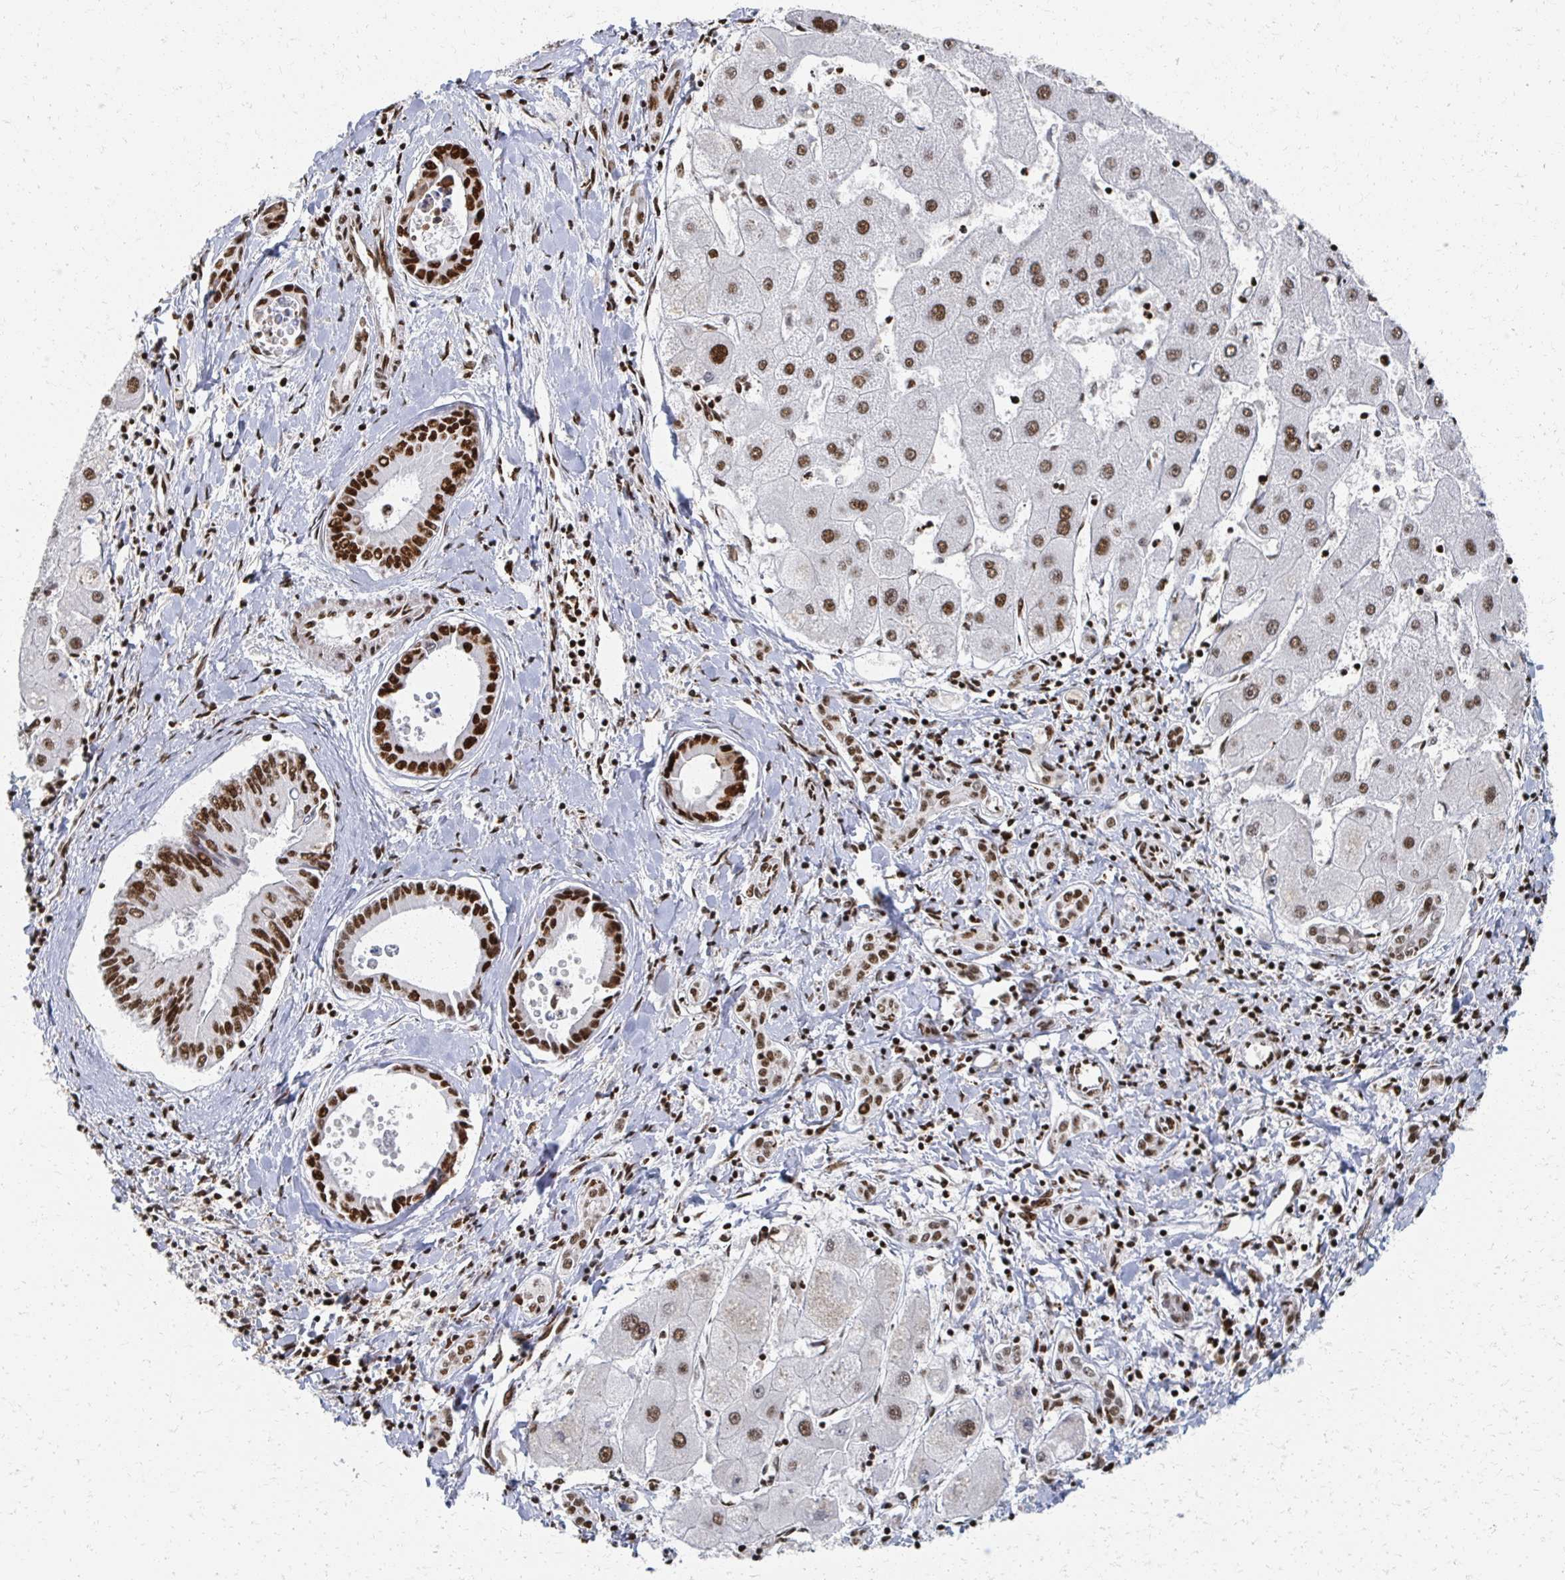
{"staining": {"intensity": "strong", "quantity": ">75%", "location": "nuclear"}, "tissue": "liver cancer", "cell_type": "Tumor cells", "image_type": "cancer", "snomed": [{"axis": "morphology", "description": "Cholangiocarcinoma"}, {"axis": "topography", "description": "Liver"}], "caption": "Brown immunohistochemical staining in liver cancer (cholangiocarcinoma) reveals strong nuclear expression in about >75% of tumor cells. Using DAB (3,3'-diaminobenzidine) (brown) and hematoxylin (blue) stains, captured at high magnification using brightfield microscopy.", "gene": "RBBP7", "patient": {"sex": "male", "age": 66}}